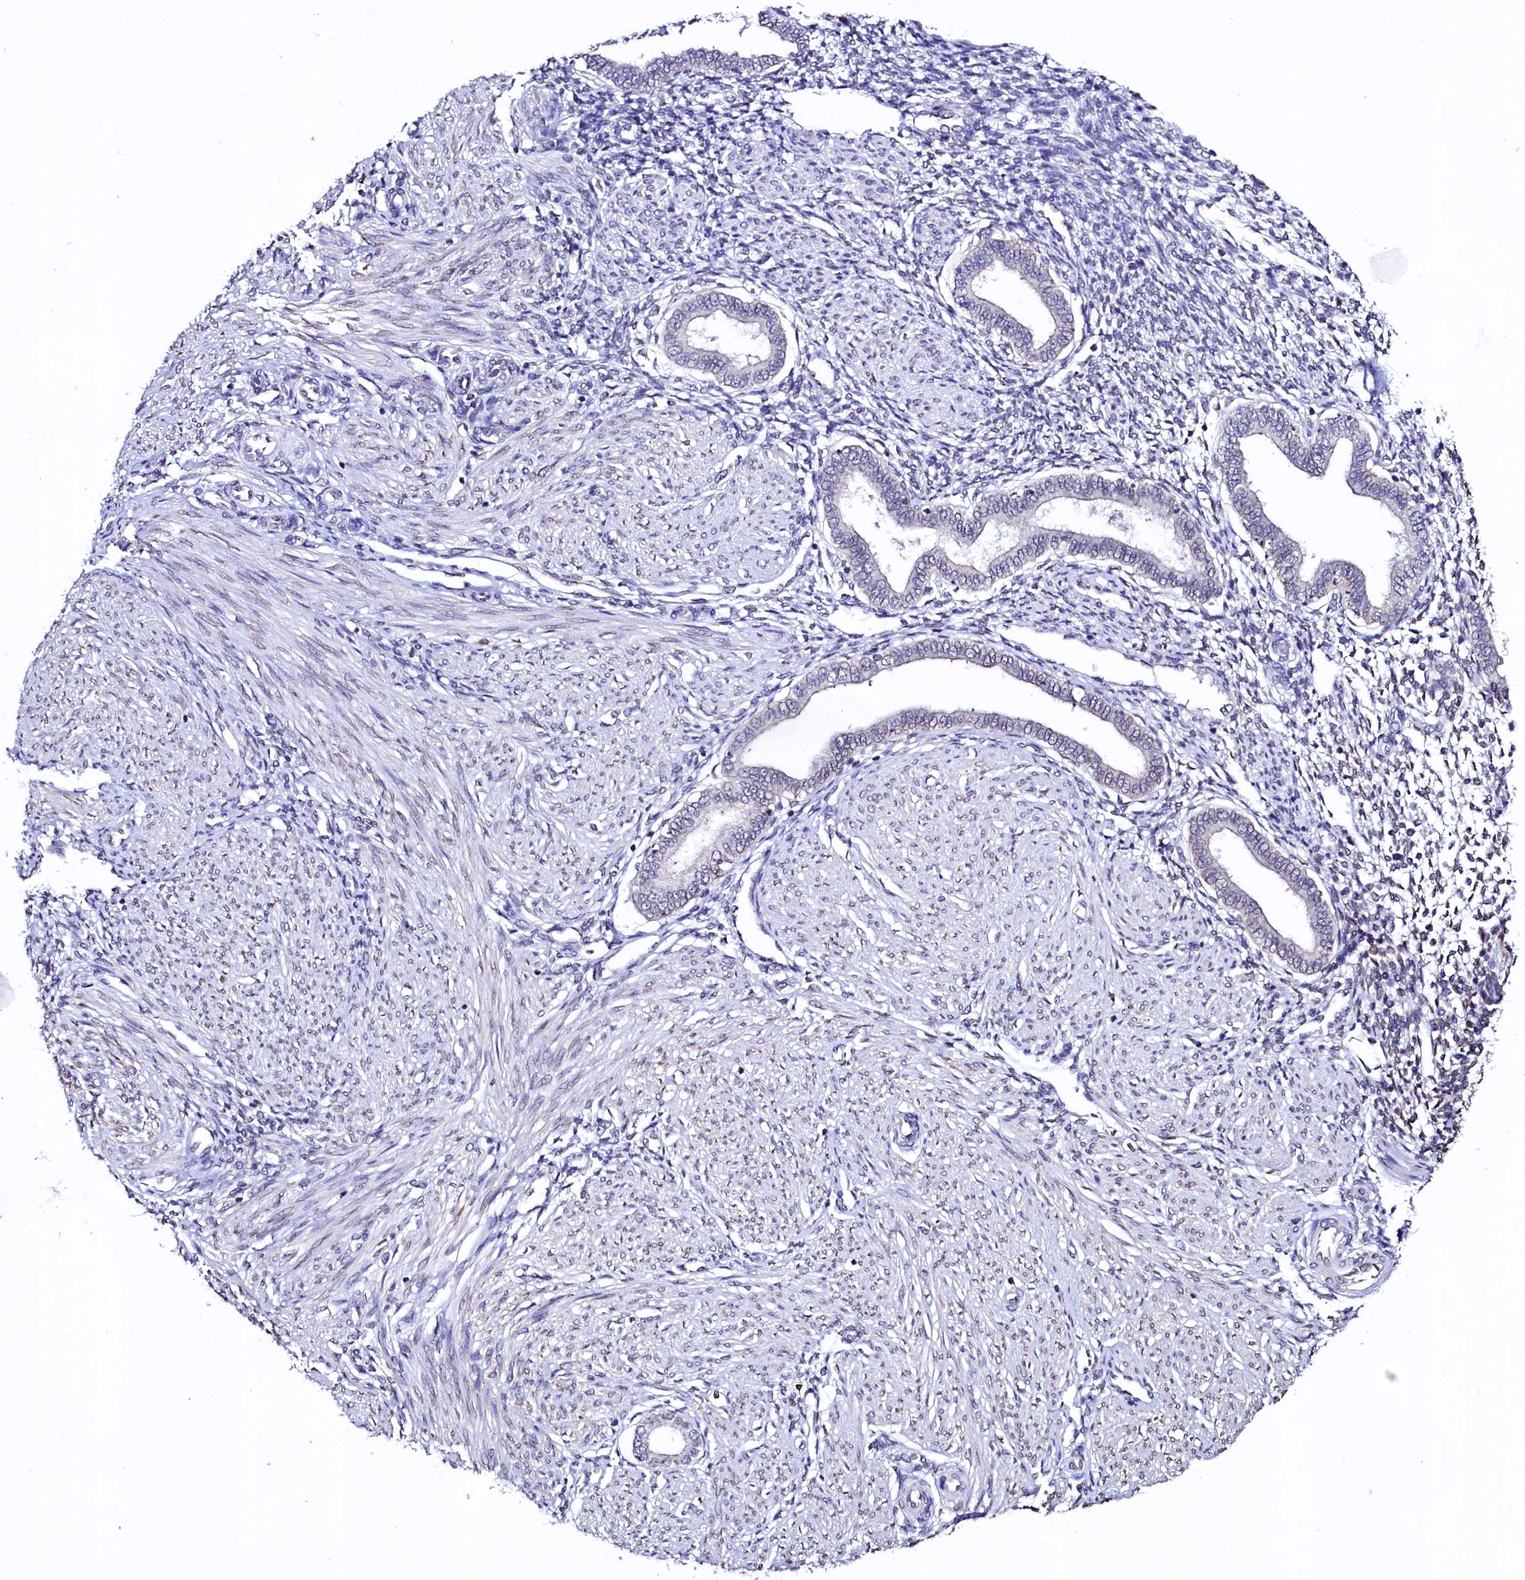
{"staining": {"intensity": "negative", "quantity": "none", "location": "none"}, "tissue": "endometrium", "cell_type": "Cells in endometrial stroma", "image_type": "normal", "snomed": [{"axis": "morphology", "description": "Normal tissue, NOS"}, {"axis": "topography", "description": "Endometrium"}], "caption": "DAB (3,3'-diaminobenzidine) immunohistochemical staining of normal endometrium displays no significant expression in cells in endometrial stroma. The staining is performed using DAB (3,3'-diaminobenzidine) brown chromogen with nuclei counter-stained in using hematoxylin.", "gene": "HAND1", "patient": {"sex": "female", "age": 53}}